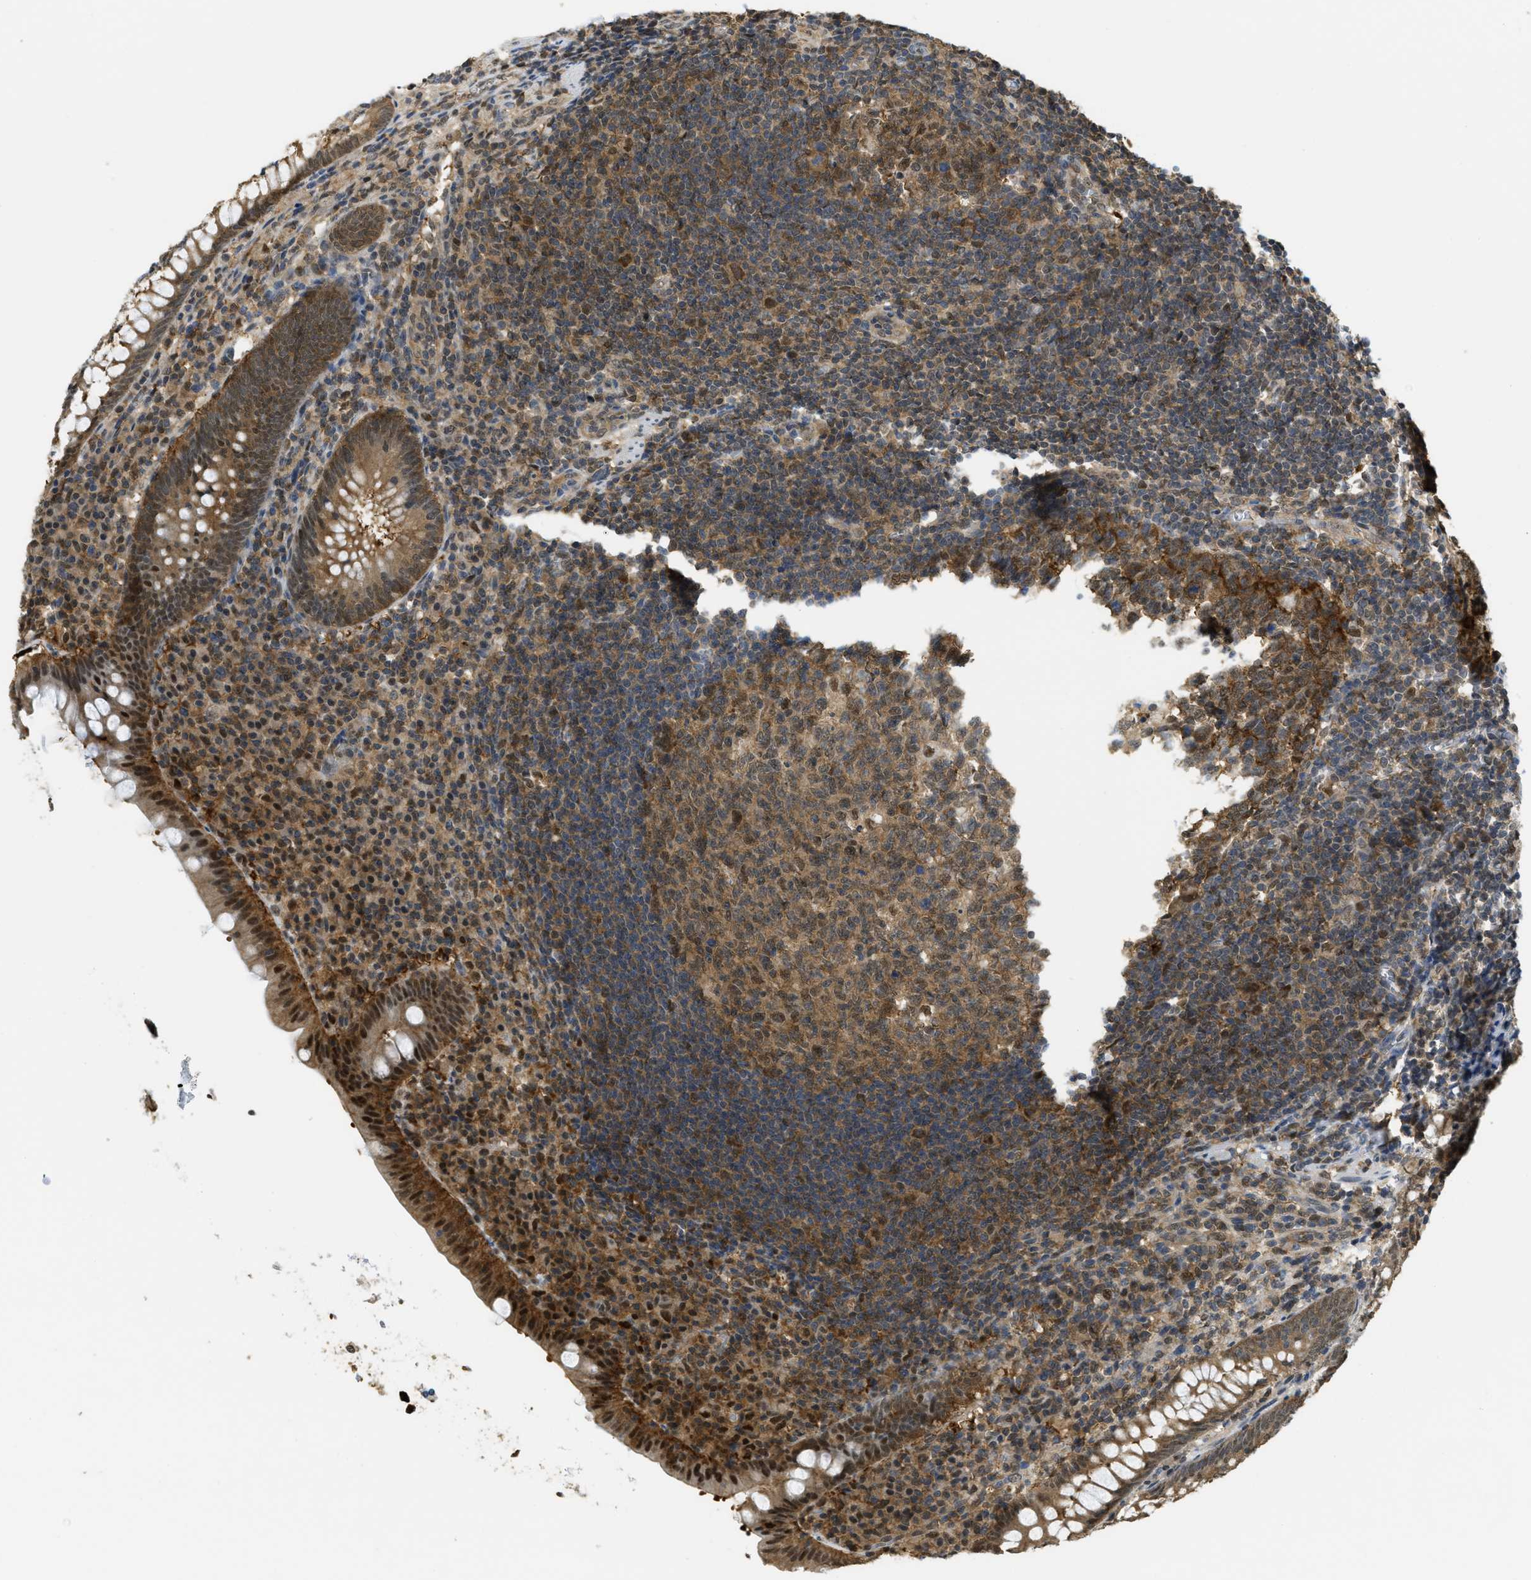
{"staining": {"intensity": "moderate", "quantity": ">75%", "location": "cytoplasmic/membranous,nuclear"}, "tissue": "appendix", "cell_type": "Glandular cells", "image_type": "normal", "snomed": [{"axis": "morphology", "description": "Normal tissue, NOS"}, {"axis": "topography", "description": "Appendix"}], "caption": "Immunohistochemistry (IHC) histopathology image of benign appendix stained for a protein (brown), which exhibits medium levels of moderate cytoplasmic/membranous,nuclear positivity in approximately >75% of glandular cells.", "gene": "PSMC5", "patient": {"sex": "male", "age": 56}}